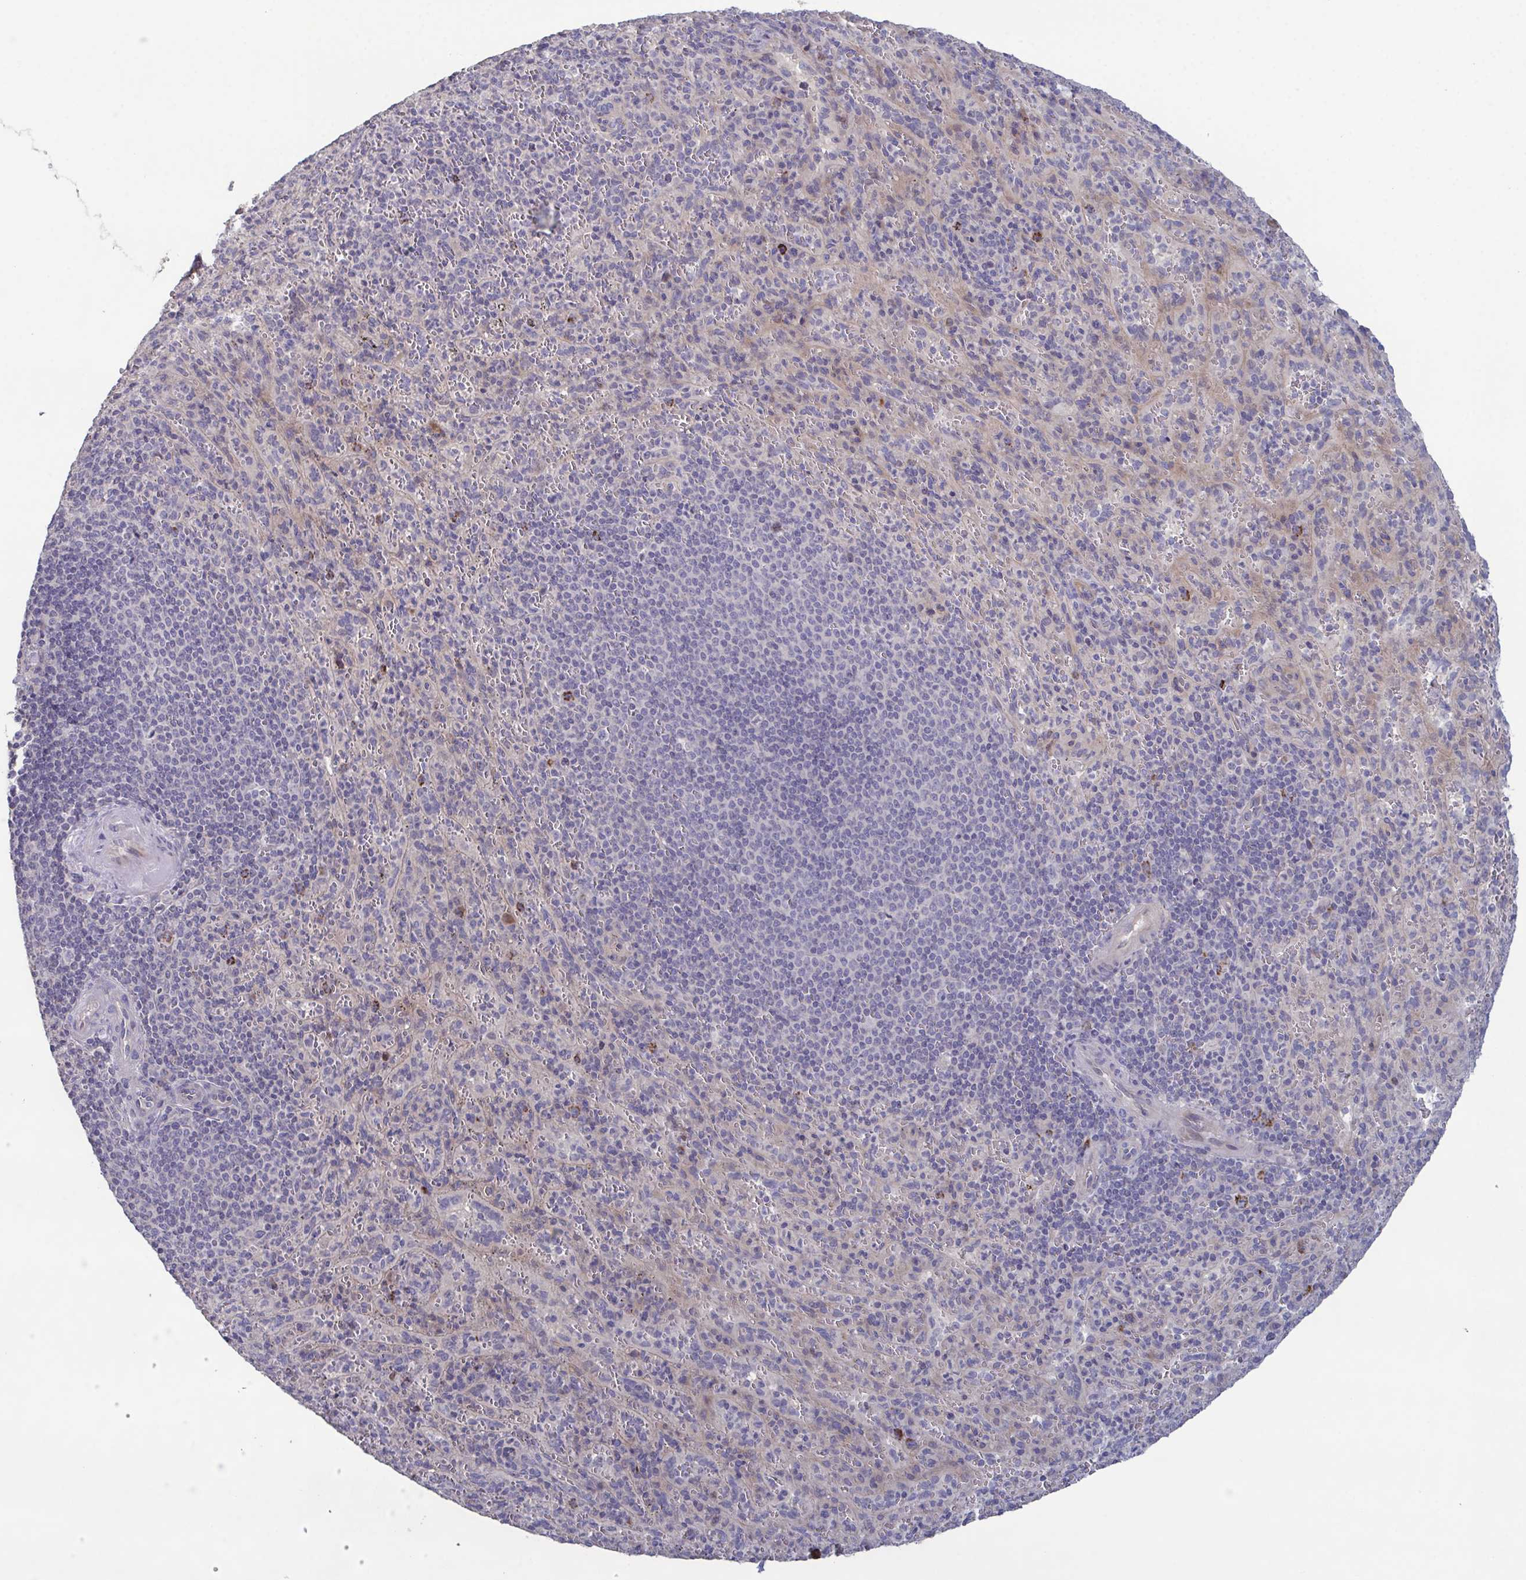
{"staining": {"intensity": "negative", "quantity": "none", "location": "none"}, "tissue": "spleen", "cell_type": "Cells in red pulp", "image_type": "normal", "snomed": [{"axis": "morphology", "description": "Normal tissue, NOS"}, {"axis": "topography", "description": "Spleen"}], "caption": "This is an IHC micrograph of normal spleen. There is no positivity in cells in red pulp.", "gene": "GLDC", "patient": {"sex": "male", "age": 57}}